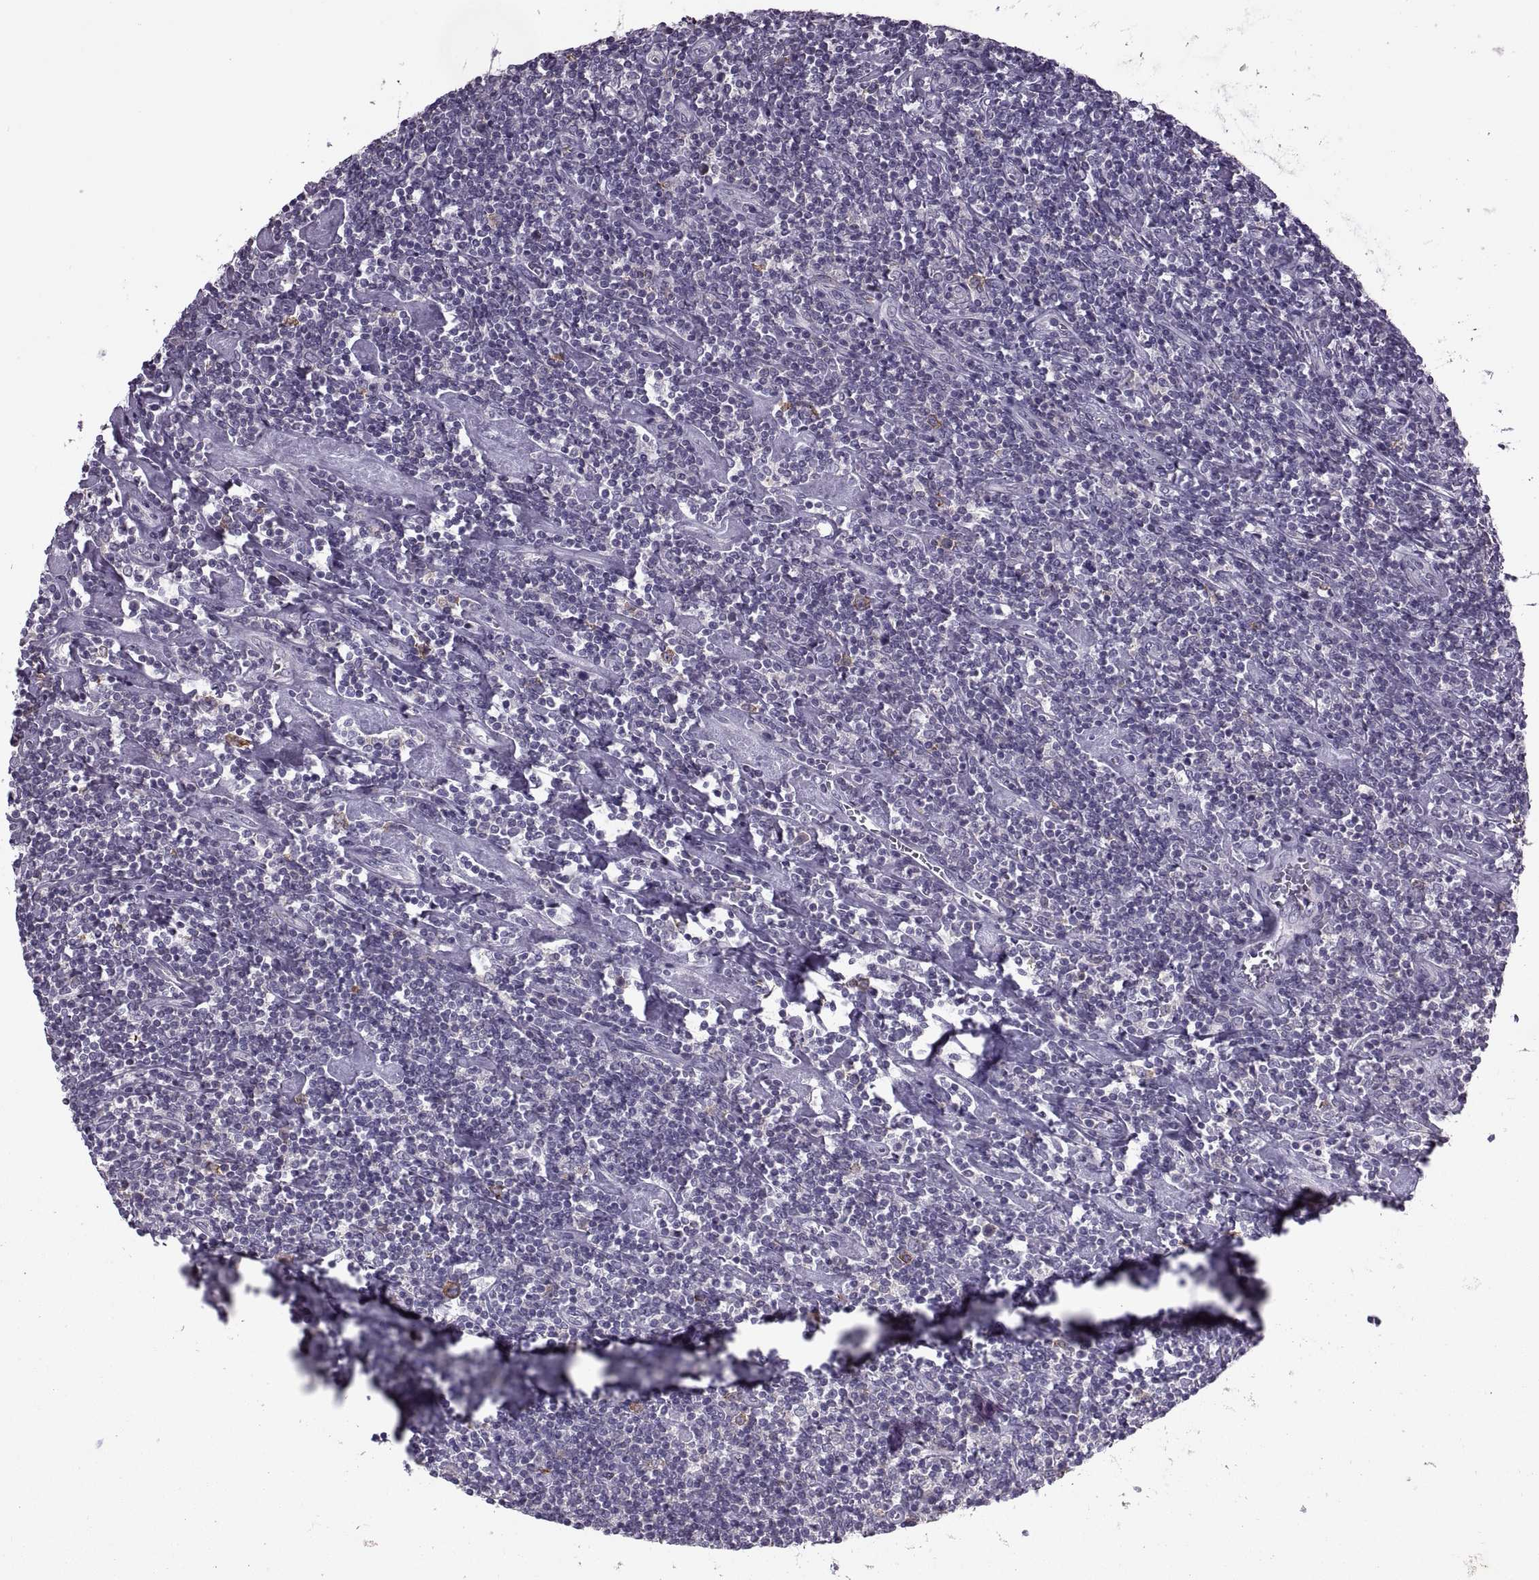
{"staining": {"intensity": "negative", "quantity": "none", "location": "none"}, "tissue": "lymphoma", "cell_type": "Tumor cells", "image_type": "cancer", "snomed": [{"axis": "morphology", "description": "Hodgkin's disease, NOS"}, {"axis": "topography", "description": "Lymph node"}], "caption": "Hodgkin's disease was stained to show a protein in brown. There is no significant expression in tumor cells. The staining is performed using DAB (3,3'-diaminobenzidine) brown chromogen with nuclei counter-stained in using hematoxylin.", "gene": "PABPC1", "patient": {"sex": "male", "age": 40}}